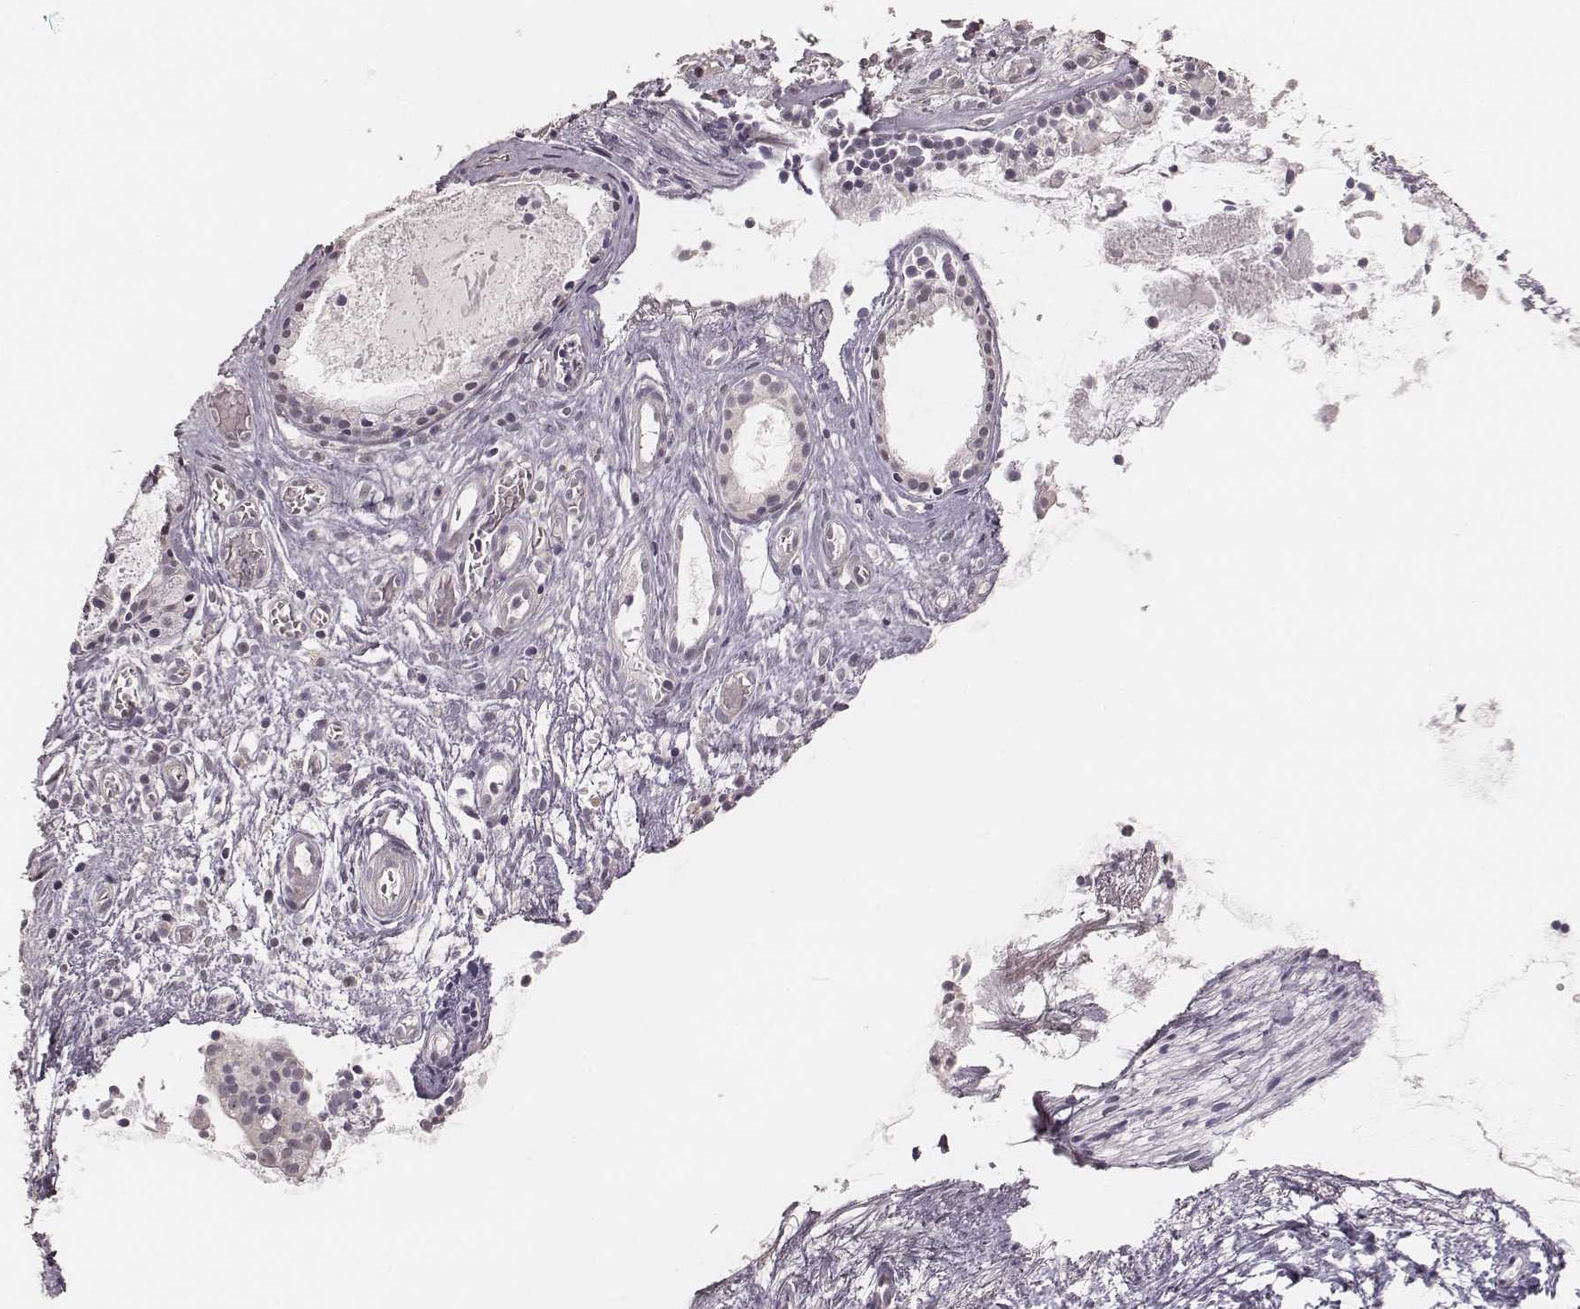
{"staining": {"intensity": "negative", "quantity": "none", "location": "none"}, "tissue": "nasopharynx", "cell_type": "Respiratory epithelial cells", "image_type": "normal", "snomed": [{"axis": "morphology", "description": "Normal tissue, NOS"}, {"axis": "topography", "description": "Nasopharynx"}], "caption": "Immunohistochemical staining of benign human nasopharynx demonstrates no significant staining in respiratory epithelial cells. (Stains: DAB (3,3'-diaminobenzidine) immunohistochemistry with hematoxylin counter stain, Microscopy: brightfield microscopy at high magnification).", "gene": "LY6K", "patient": {"sex": "male", "age": 31}}